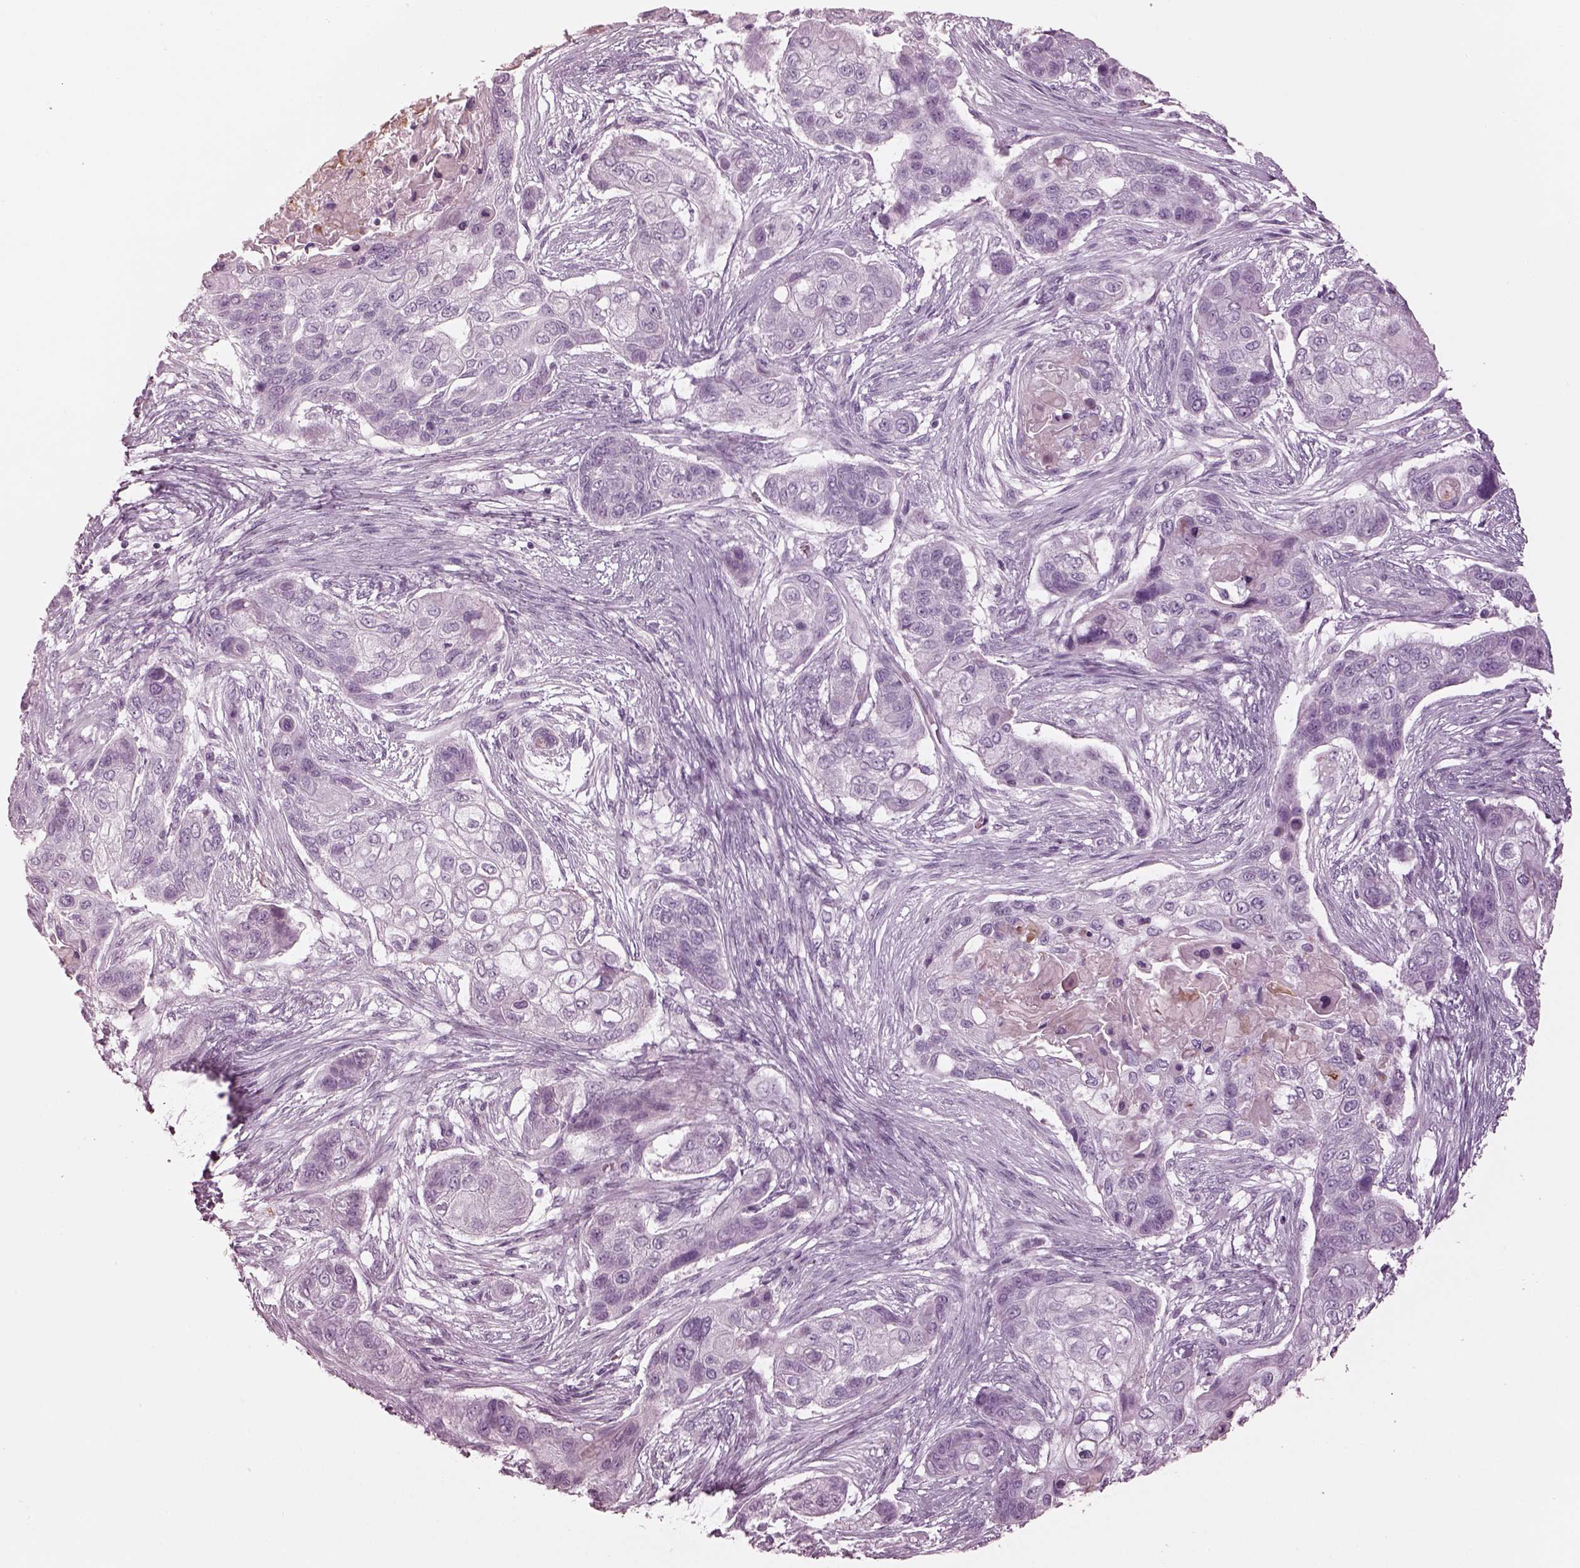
{"staining": {"intensity": "negative", "quantity": "none", "location": "none"}, "tissue": "lung cancer", "cell_type": "Tumor cells", "image_type": "cancer", "snomed": [{"axis": "morphology", "description": "Squamous cell carcinoma, NOS"}, {"axis": "topography", "description": "Lung"}], "caption": "Squamous cell carcinoma (lung) stained for a protein using IHC demonstrates no positivity tumor cells.", "gene": "OPN4", "patient": {"sex": "male", "age": 69}}